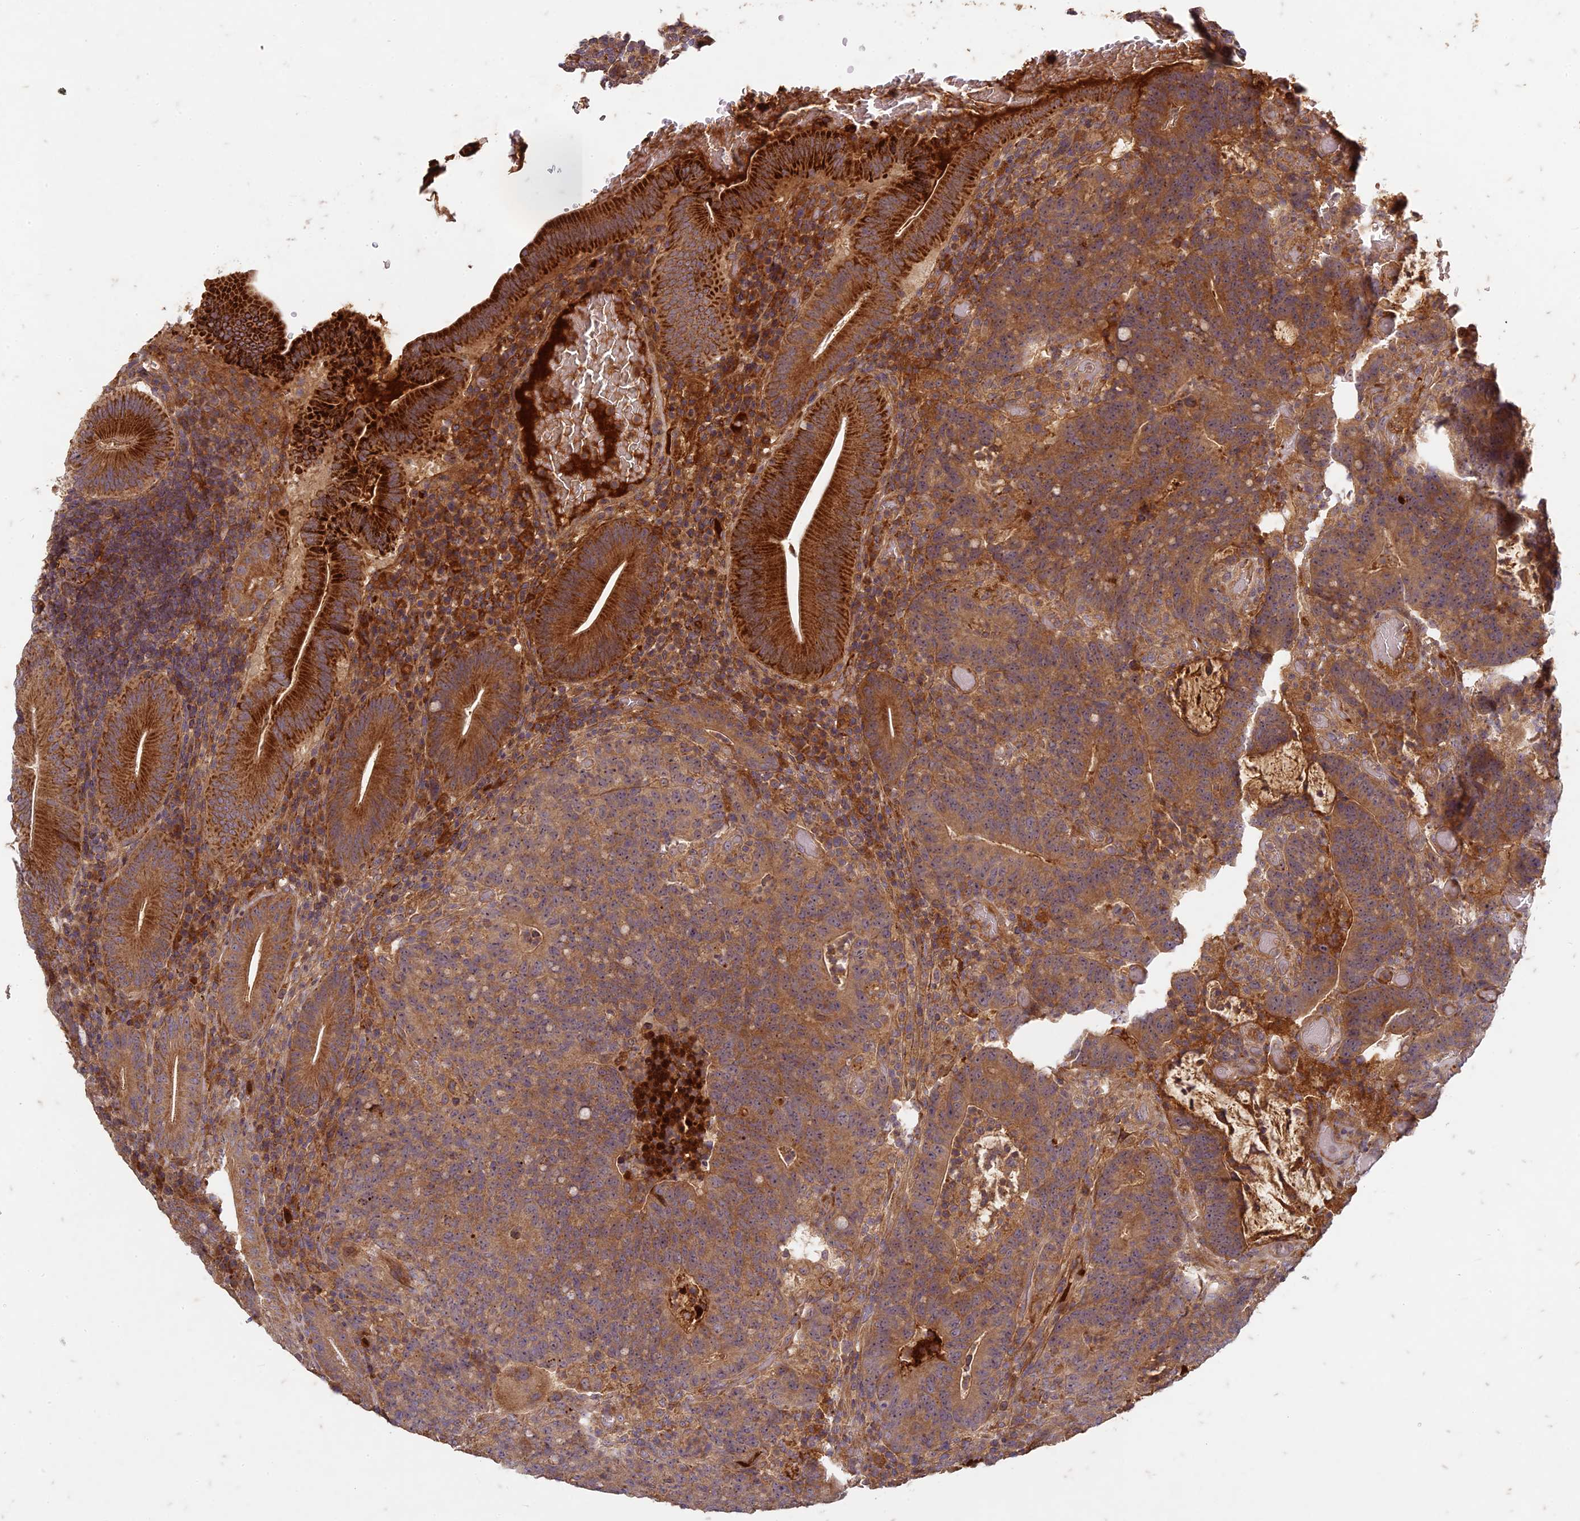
{"staining": {"intensity": "moderate", "quantity": ">75%", "location": "cytoplasmic/membranous,nuclear"}, "tissue": "colorectal cancer", "cell_type": "Tumor cells", "image_type": "cancer", "snomed": [{"axis": "morphology", "description": "Normal tissue, NOS"}, {"axis": "morphology", "description": "Adenocarcinoma, NOS"}, {"axis": "topography", "description": "Colon"}], "caption": "DAB immunohistochemical staining of human colorectal cancer (adenocarcinoma) exhibits moderate cytoplasmic/membranous and nuclear protein positivity in approximately >75% of tumor cells.", "gene": "TCF25", "patient": {"sex": "female", "age": 75}}